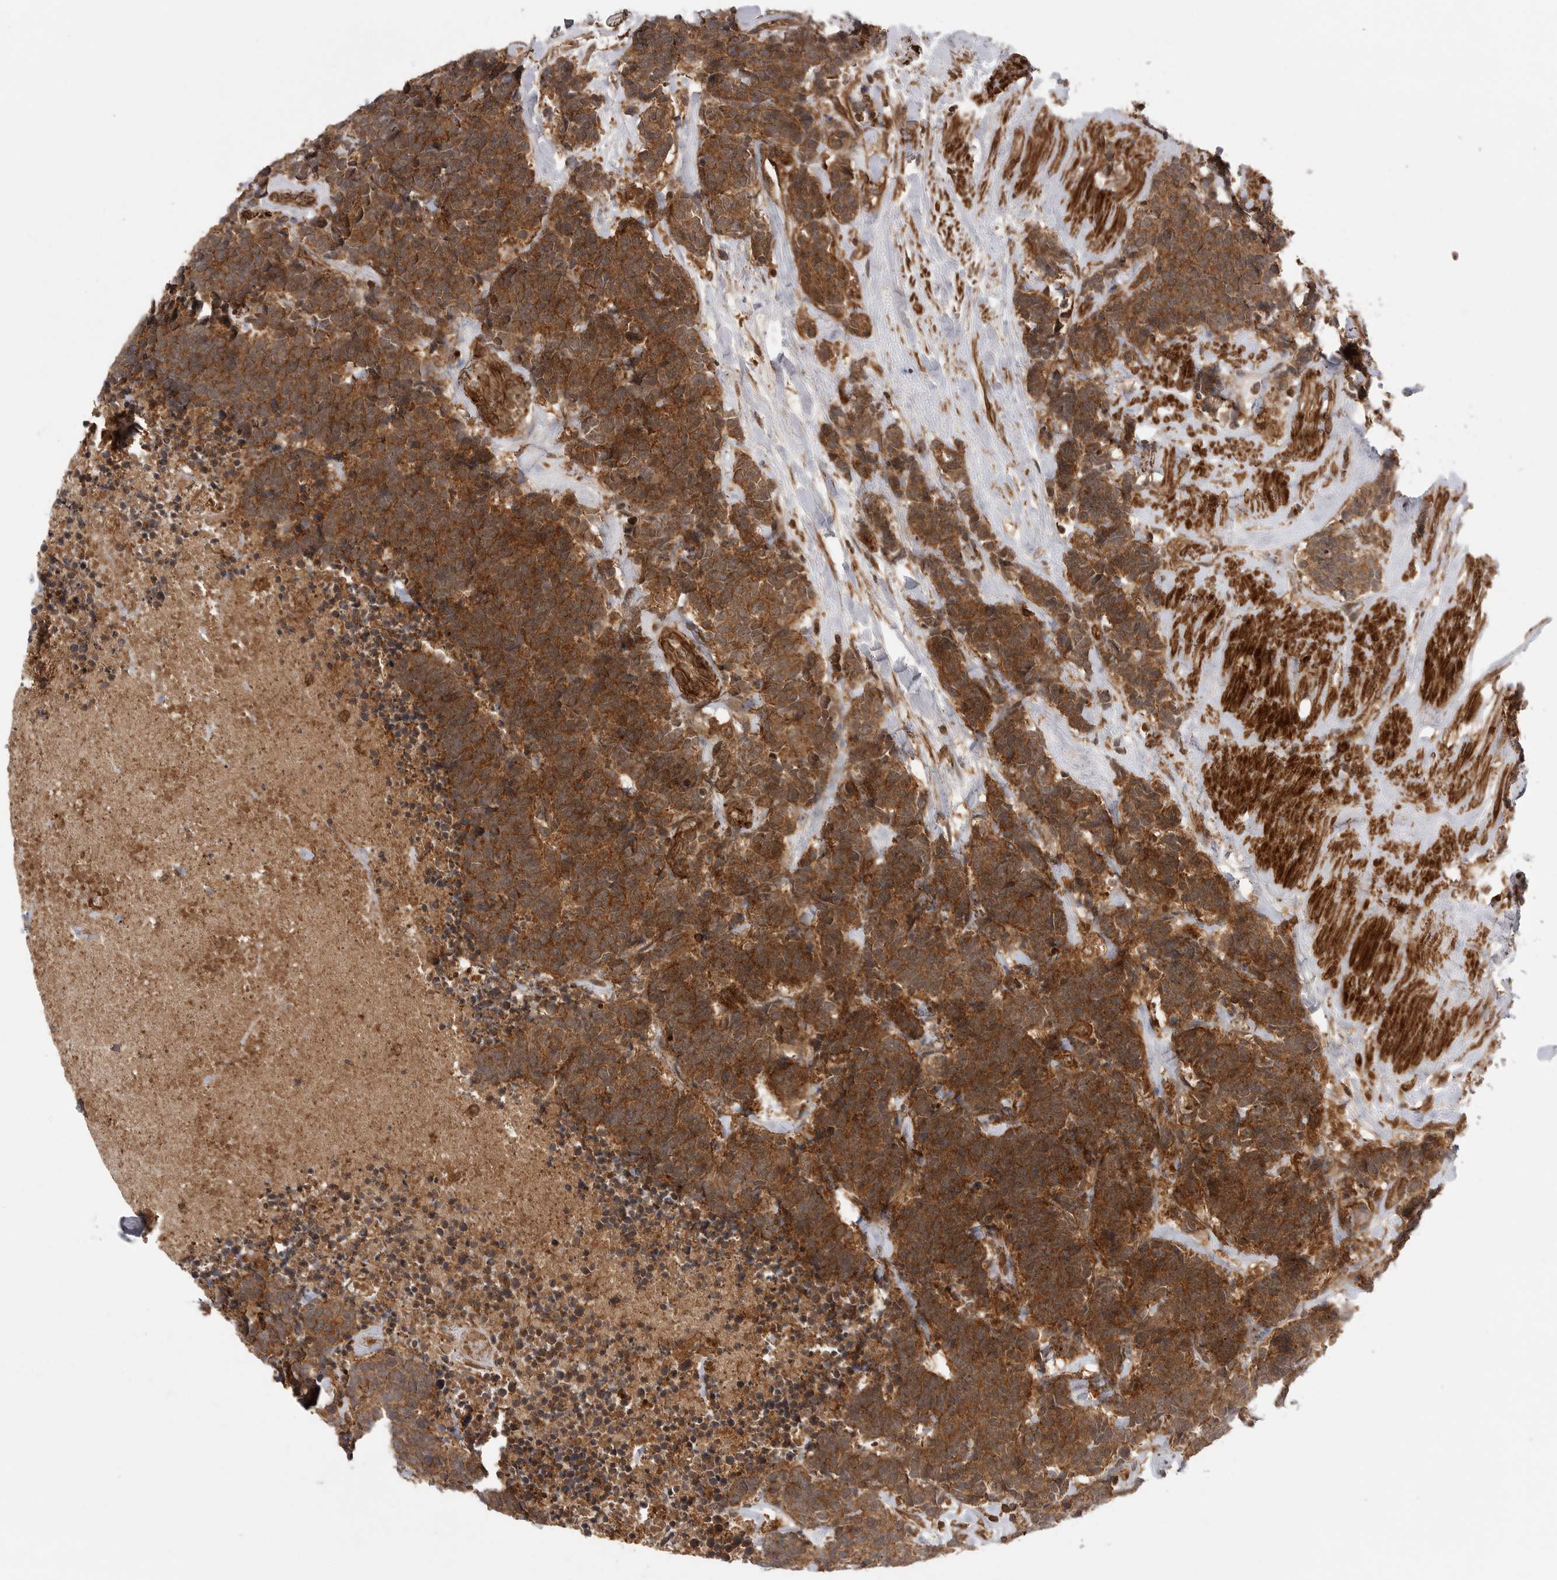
{"staining": {"intensity": "strong", "quantity": ">75%", "location": "cytoplasmic/membranous"}, "tissue": "carcinoid", "cell_type": "Tumor cells", "image_type": "cancer", "snomed": [{"axis": "morphology", "description": "Carcinoma, NOS"}, {"axis": "morphology", "description": "Carcinoid, malignant, NOS"}, {"axis": "topography", "description": "Urinary bladder"}], "caption": "Immunohistochemical staining of human carcinoma exhibits high levels of strong cytoplasmic/membranous protein expression in about >75% of tumor cells.", "gene": "PRDX4", "patient": {"sex": "male", "age": 57}}